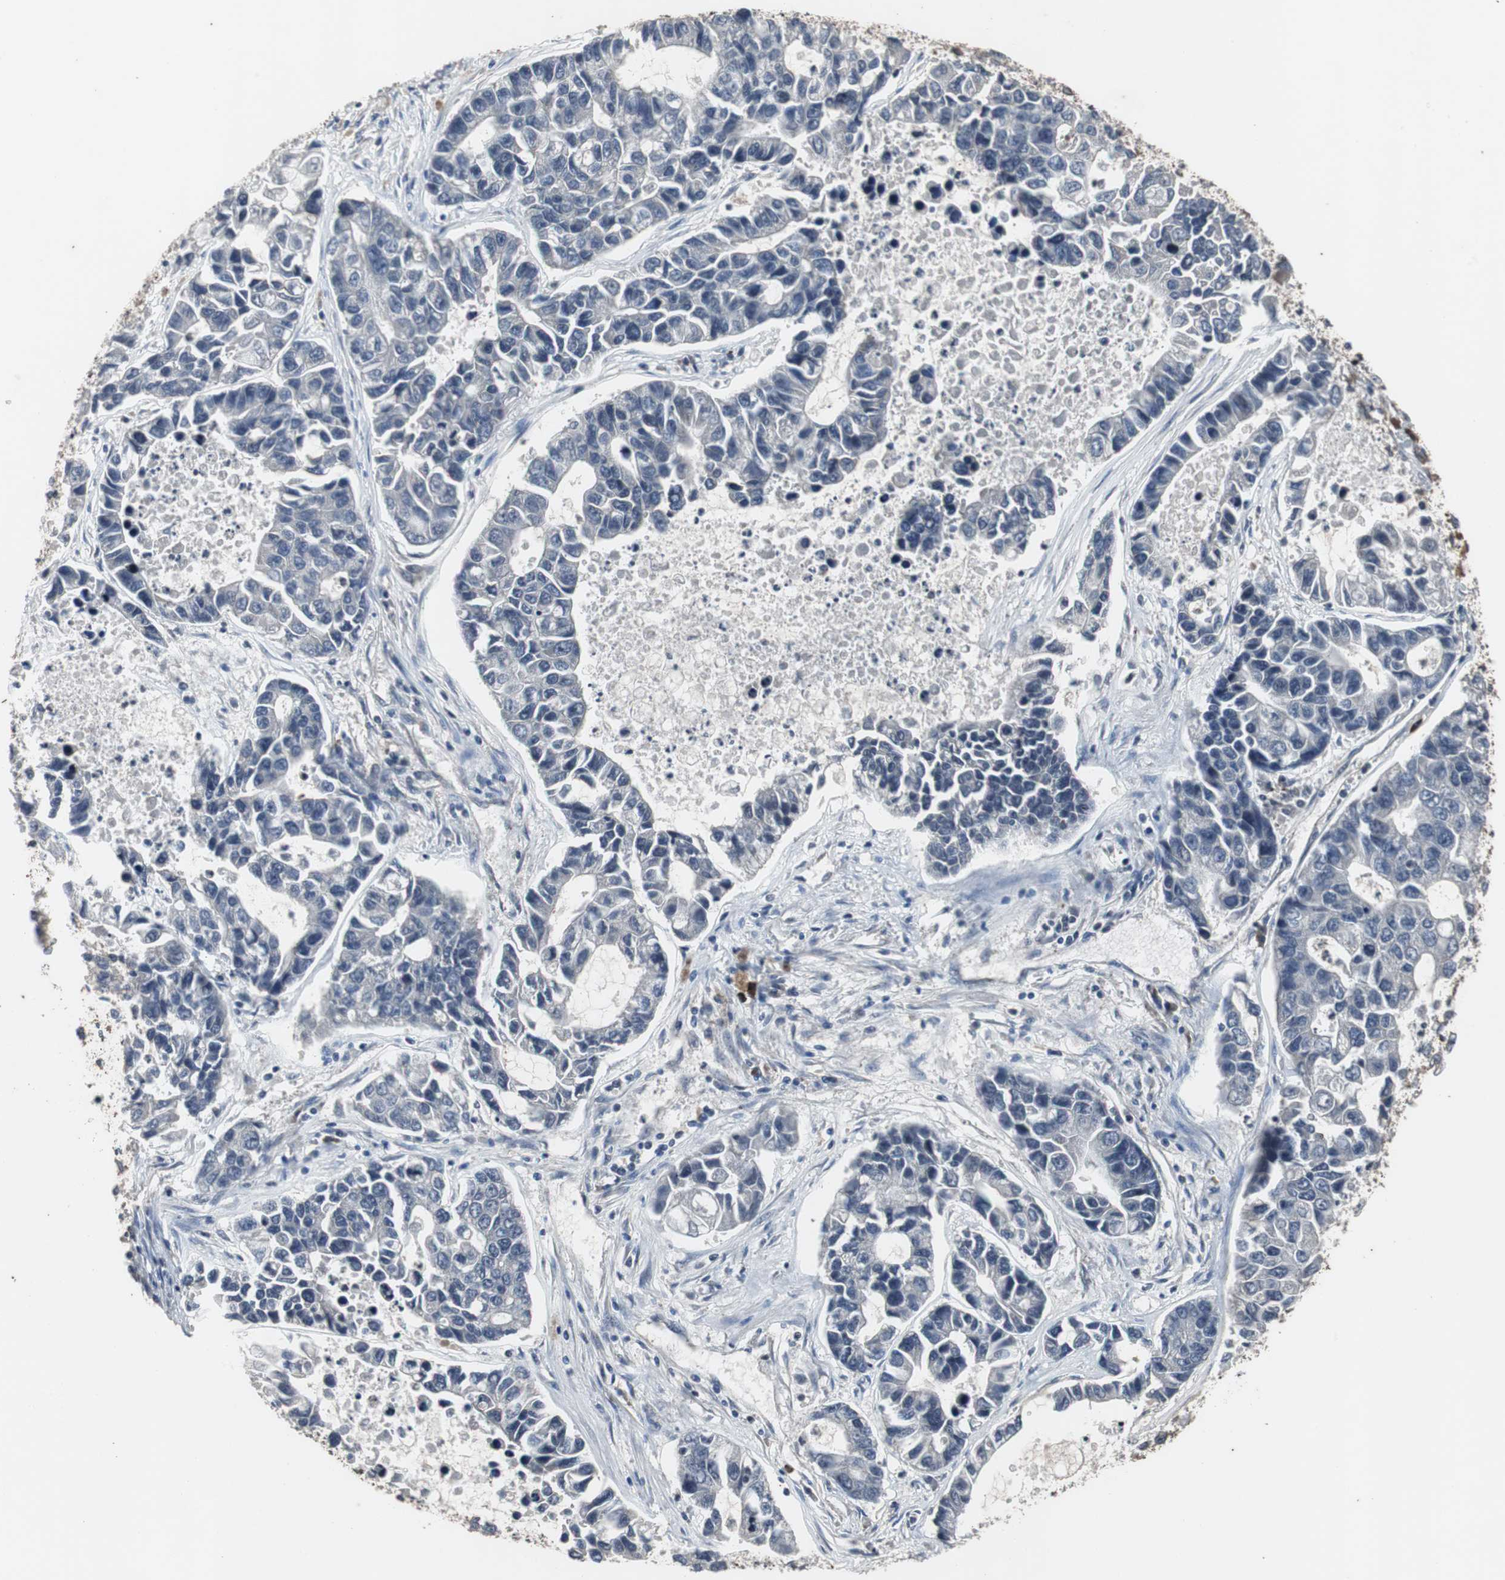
{"staining": {"intensity": "negative", "quantity": "none", "location": "none"}, "tissue": "lung cancer", "cell_type": "Tumor cells", "image_type": "cancer", "snomed": [{"axis": "morphology", "description": "Adenocarcinoma, NOS"}, {"axis": "topography", "description": "Lung"}], "caption": "Immunohistochemistry (IHC) micrograph of neoplastic tissue: lung cancer stained with DAB reveals no significant protein positivity in tumor cells. The staining was performed using DAB to visualize the protein expression in brown, while the nuclei were stained in blue with hematoxylin (Magnification: 20x).", "gene": "CRADD", "patient": {"sex": "female", "age": 51}}